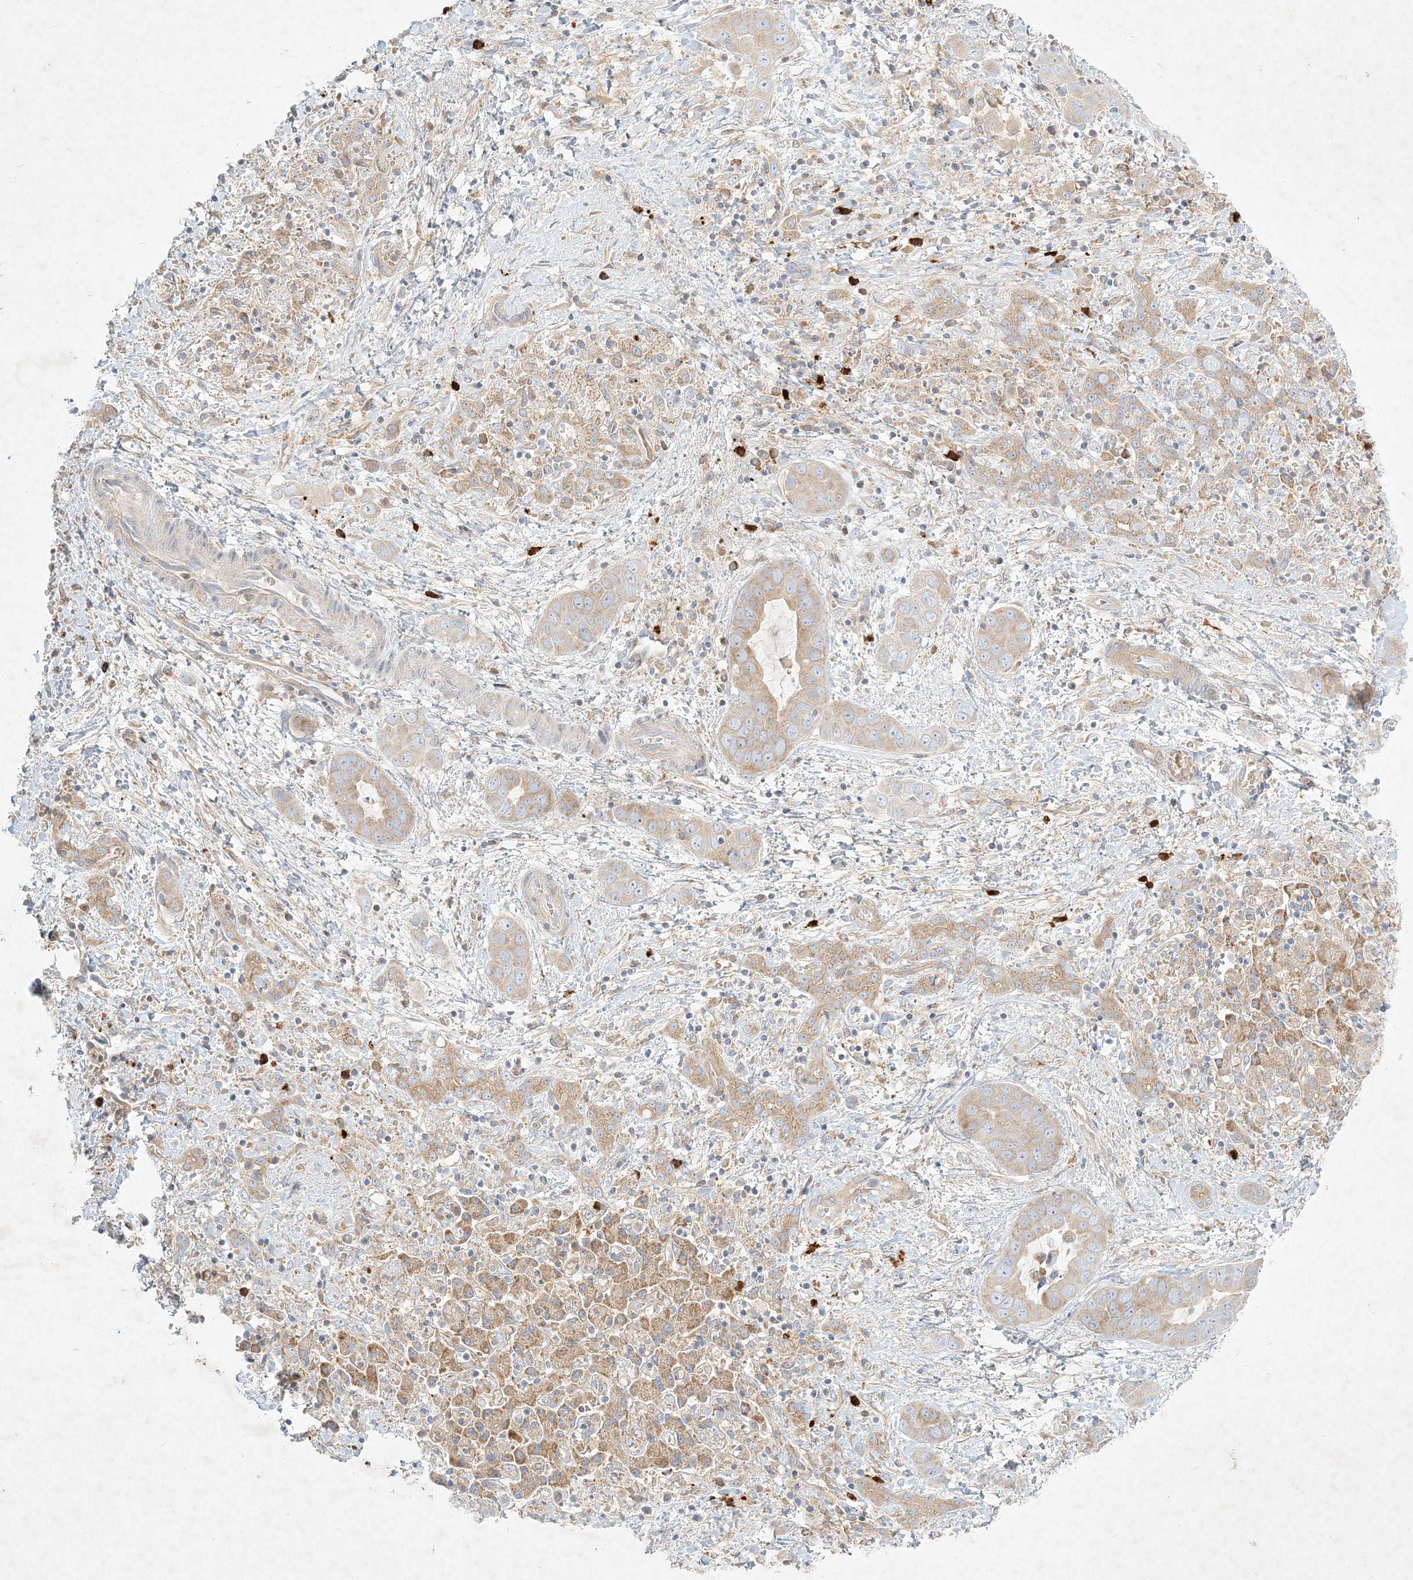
{"staining": {"intensity": "weak", "quantity": ">75%", "location": "cytoplasmic/membranous"}, "tissue": "liver cancer", "cell_type": "Tumor cells", "image_type": "cancer", "snomed": [{"axis": "morphology", "description": "Cholangiocarcinoma"}, {"axis": "topography", "description": "Liver"}], "caption": "Weak cytoplasmic/membranous protein staining is identified in about >75% of tumor cells in liver cancer.", "gene": "STK11IP", "patient": {"sex": "female", "age": 52}}